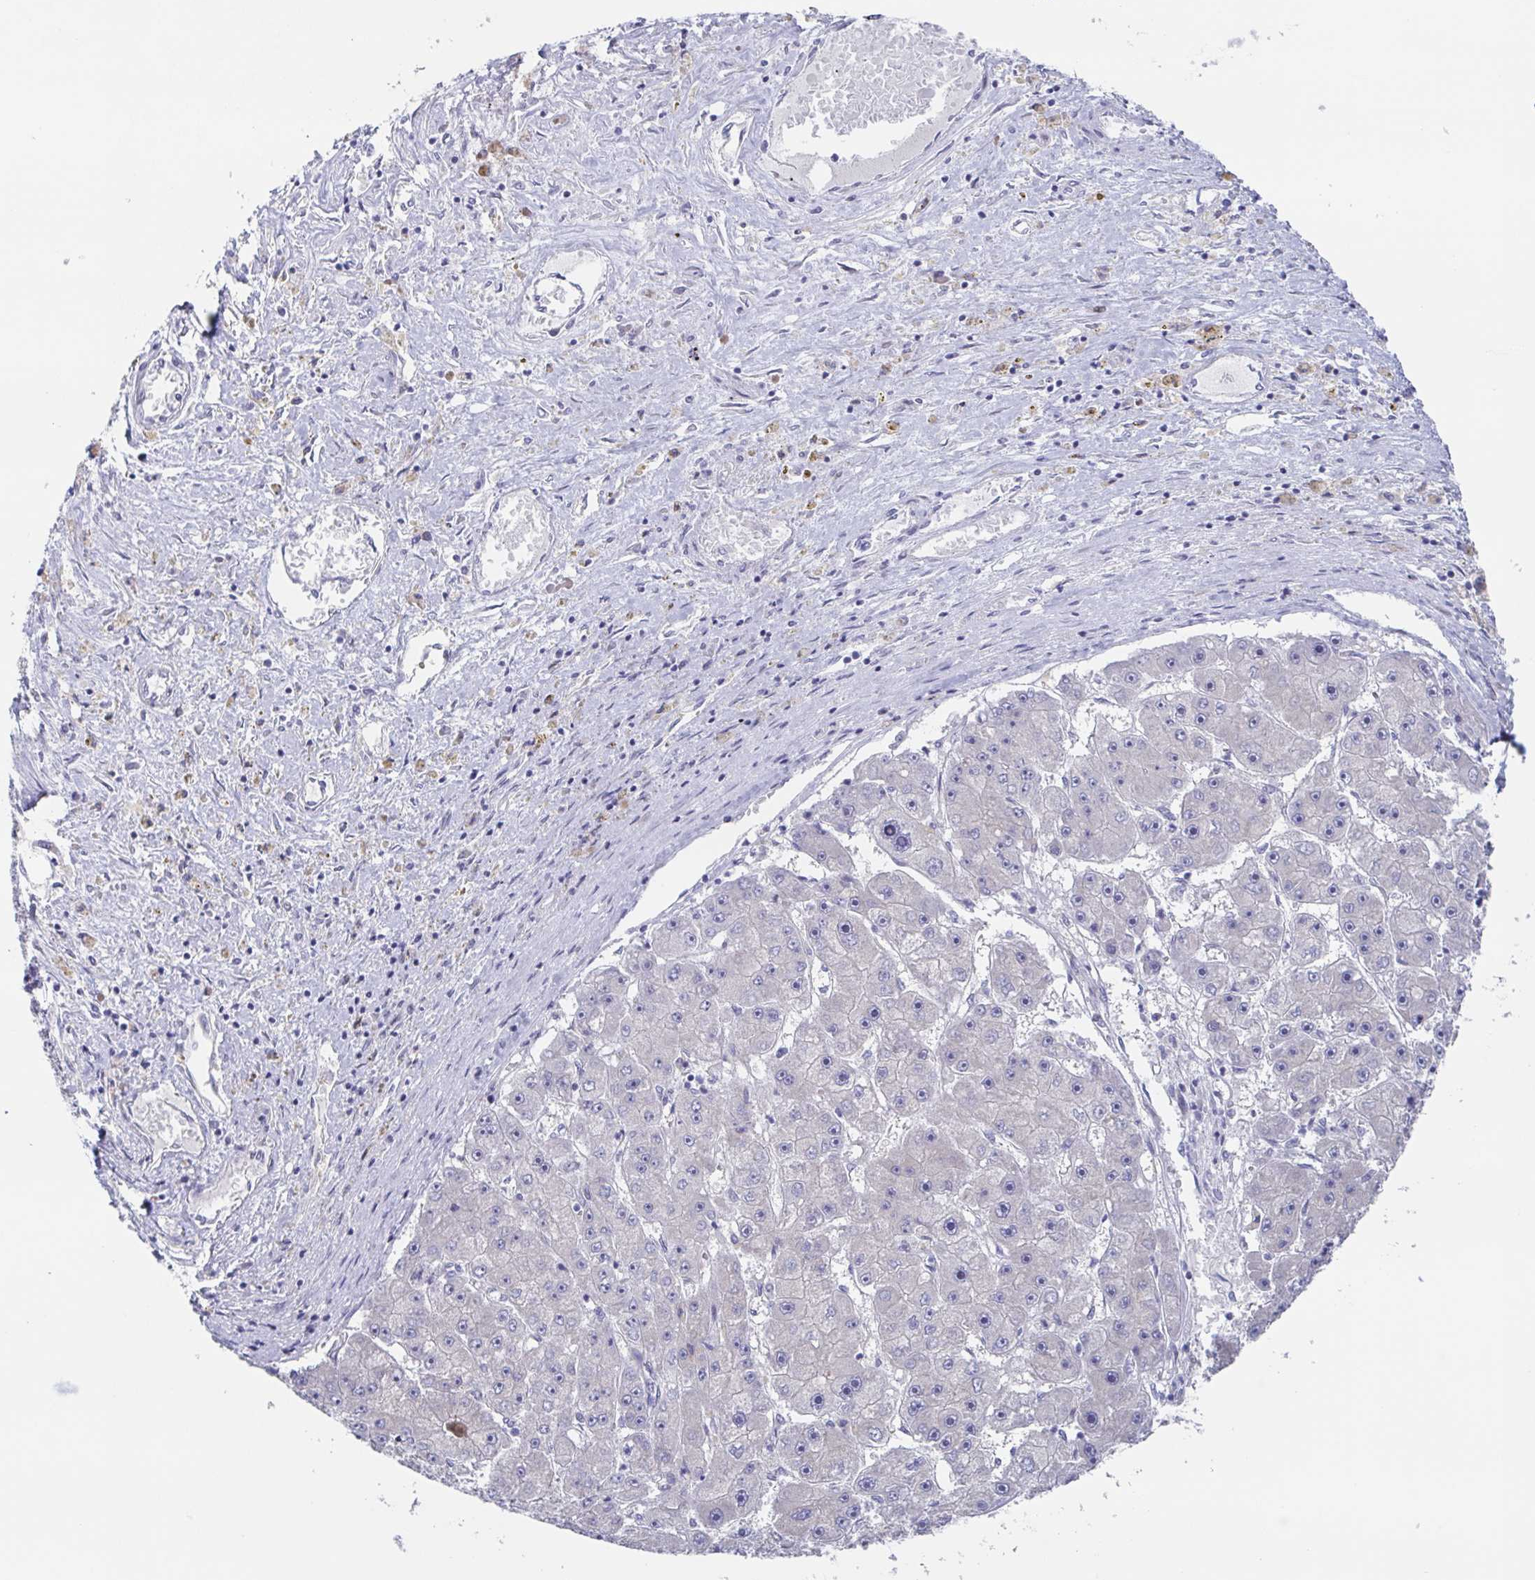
{"staining": {"intensity": "negative", "quantity": "none", "location": "none"}, "tissue": "liver cancer", "cell_type": "Tumor cells", "image_type": "cancer", "snomed": [{"axis": "morphology", "description": "Carcinoma, Hepatocellular, NOS"}, {"axis": "topography", "description": "Liver"}], "caption": "Immunohistochemistry image of human liver hepatocellular carcinoma stained for a protein (brown), which exhibits no staining in tumor cells. The staining was performed using DAB to visualize the protein expression in brown, while the nuclei were stained in blue with hematoxylin (Magnification: 20x).", "gene": "POU2F3", "patient": {"sex": "female", "age": 61}}